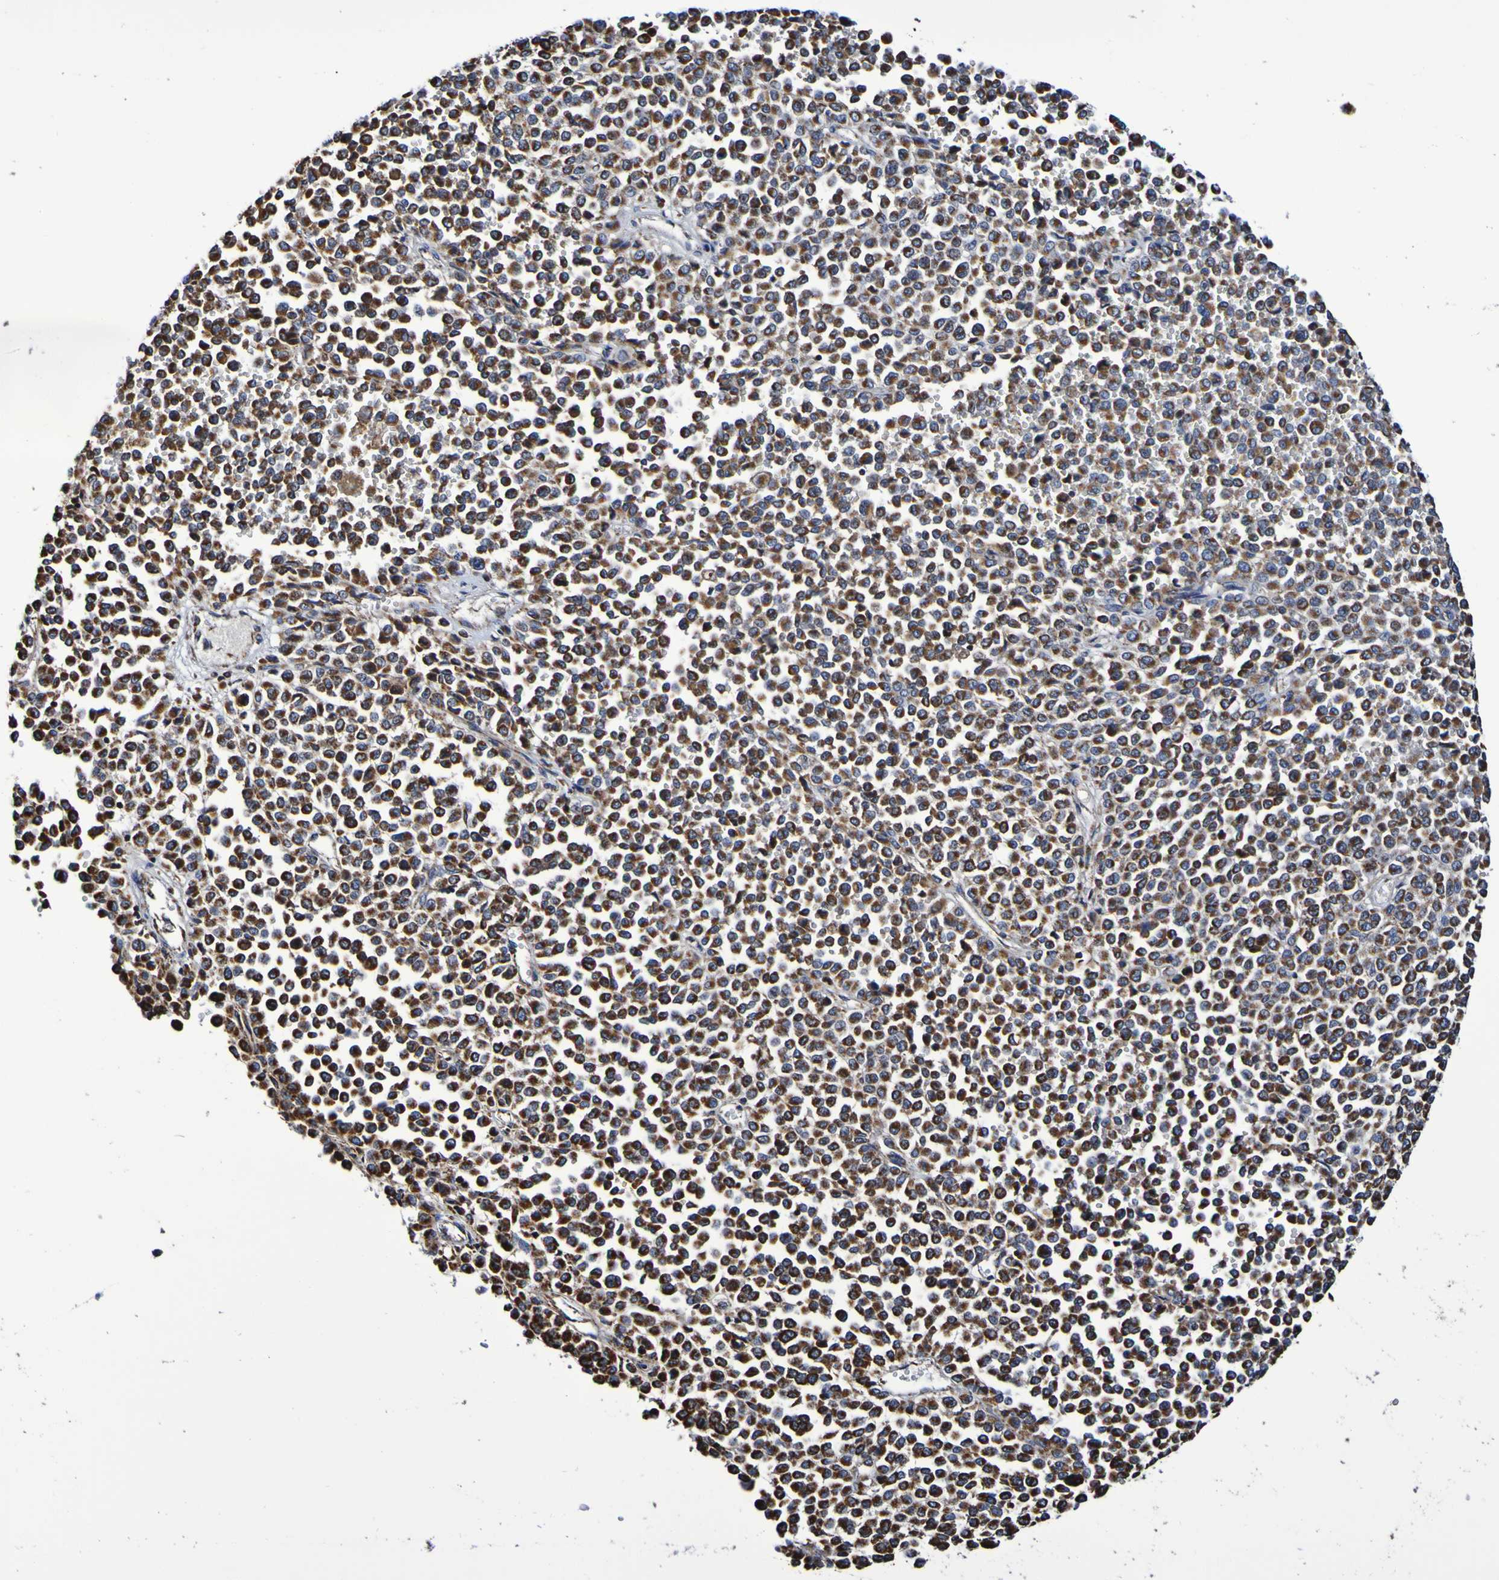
{"staining": {"intensity": "strong", "quantity": ">75%", "location": "cytoplasmic/membranous"}, "tissue": "melanoma", "cell_type": "Tumor cells", "image_type": "cancer", "snomed": [{"axis": "morphology", "description": "Malignant melanoma, Metastatic site"}, {"axis": "topography", "description": "Pancreas"}], "caption": "Strong cytoplasmic/membranous staining for a protein is identified in approximately >75% of tumor cells of malignant melanoma (metastatic site) using immunohistochemistry.", "gene": "IL18R1", "patient": {"sex": "female", "age": 30}}